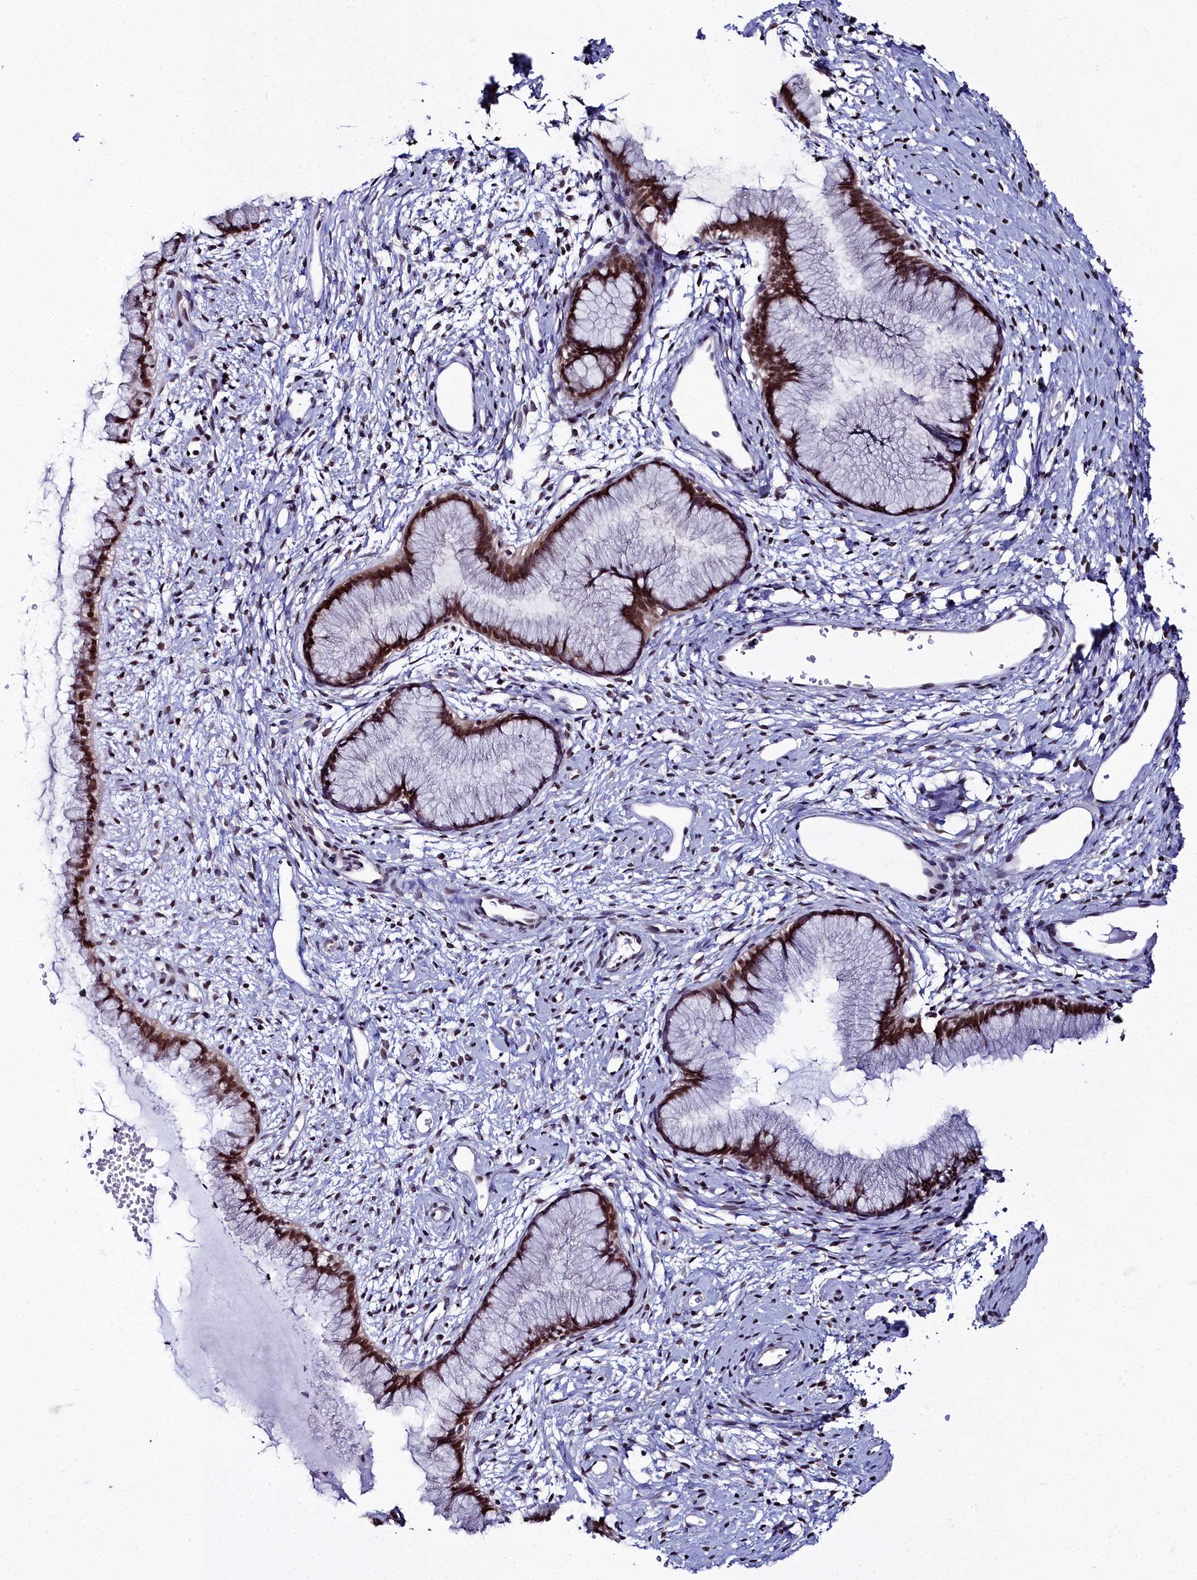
{"staining": {"intensity": "moderate", "quantity": ">75%", "location": "nuclear"}, "tissue": "cervix", "cell_type": "Glandular cells", "image_type": "normal", "snomed": [{"axis": "morphology", "description": "Normal tissue, NOS"}, {"axis": "topography", "description": "Cervix"}], "caption": "IHC (DAB (3,3'-diaminobenzidine)) staining of unremarkable cervix displays moderate nuclear protein staining in approximately >75% of glandular cells.", "gene": "CCDC97", "patient": {"sex": "female", "age": 42}}